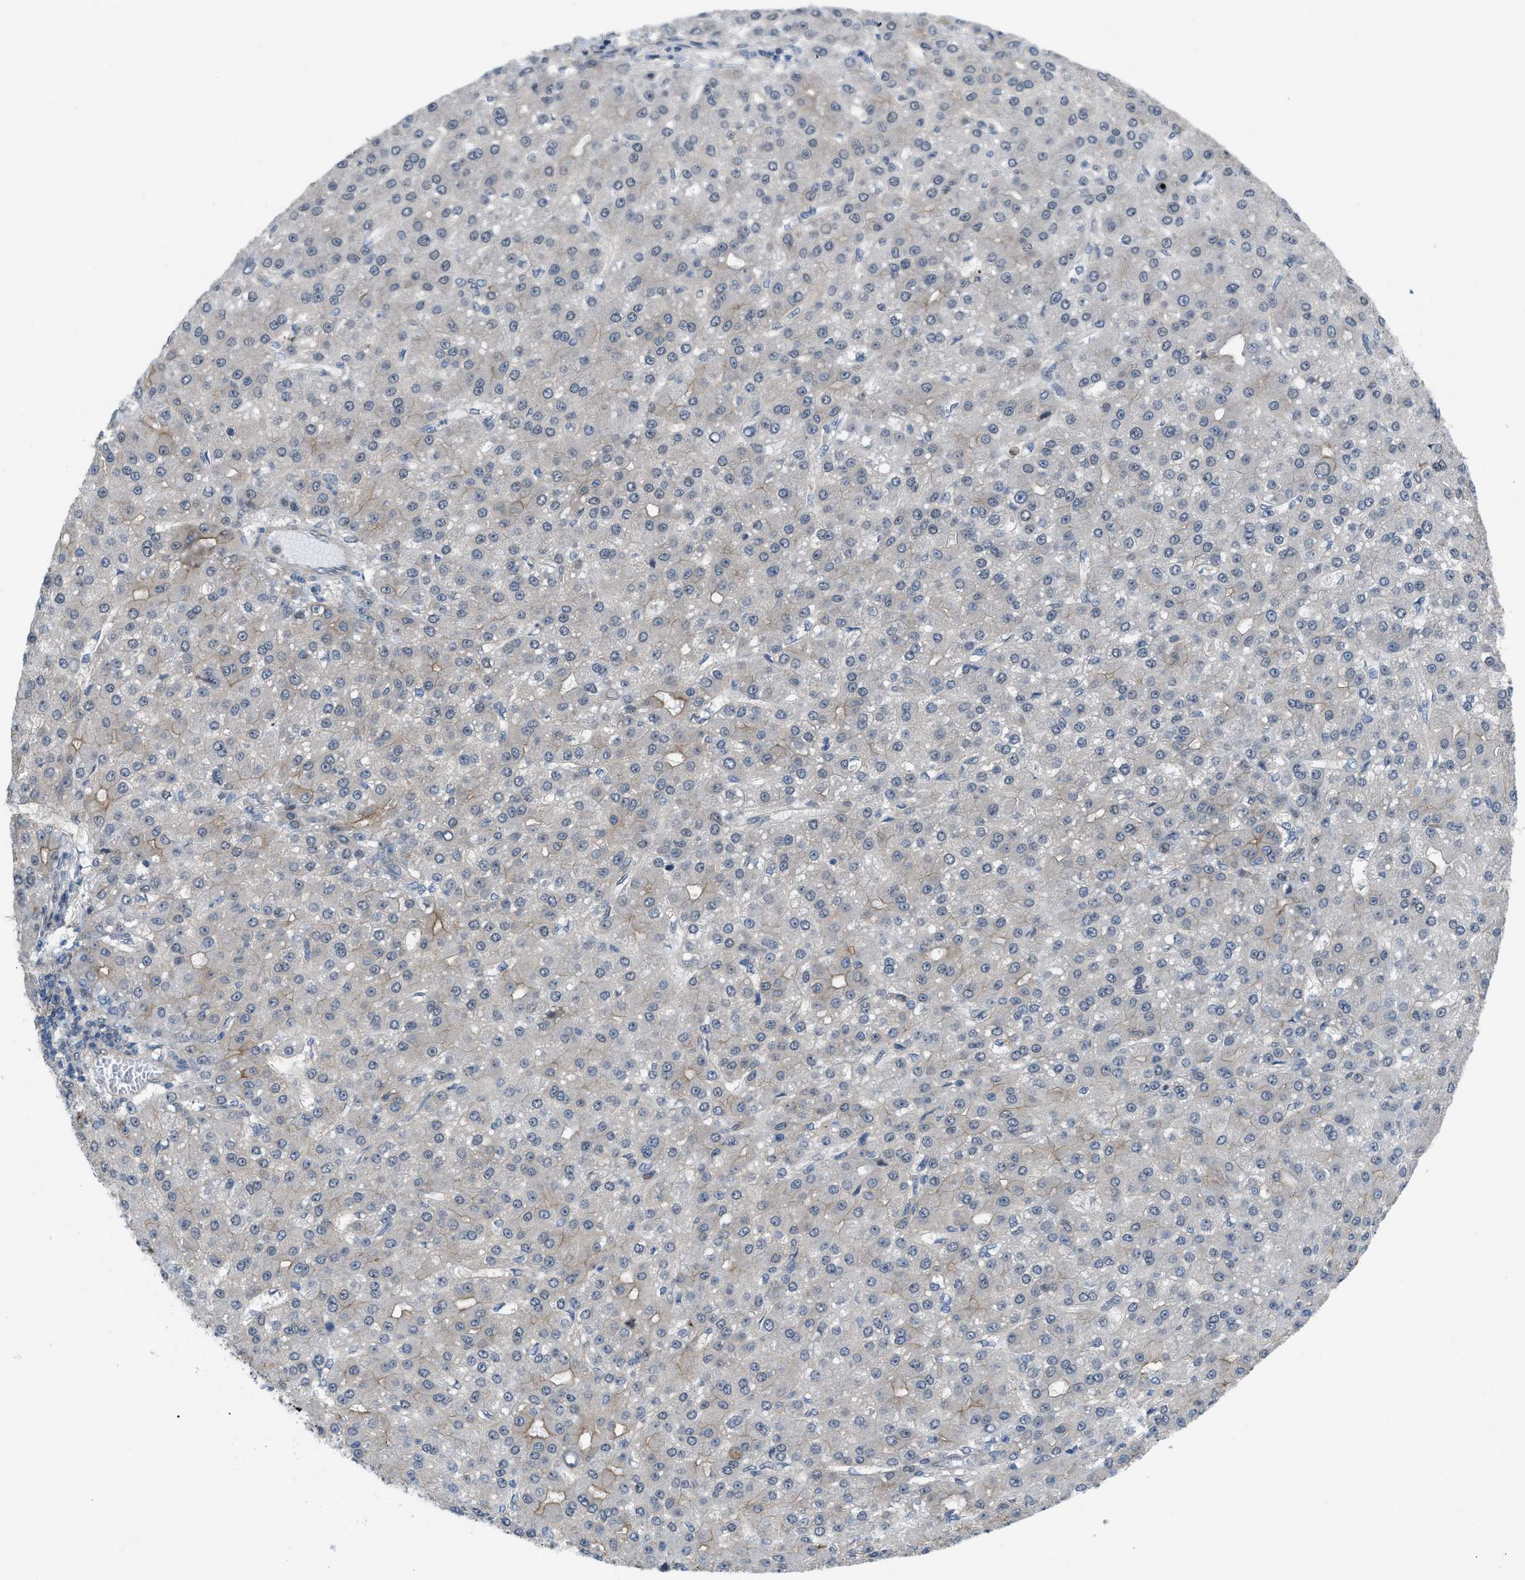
{"staining": {"intensity": "weak", "quantity": "<25%", "location": "cytoplasmic/membranous"}, "tissue": "liver cancer", "cell_type": "Tumor cells", "image_type": "cancer", "snomed": [{"axis": "morphology", "description": "Carcinoma, Hepatocellular, NOS"}, {"axis": "topography", "description": "Liver"}], "caption": "DAB (3,3'-diaminobenzidine) immunohistochemical staining of liver hepatocellular carcinoma exhibits no significant staining in tumor cells.", "gene": "MYO18A", "patient": {"sex": "male", "age": 67}}